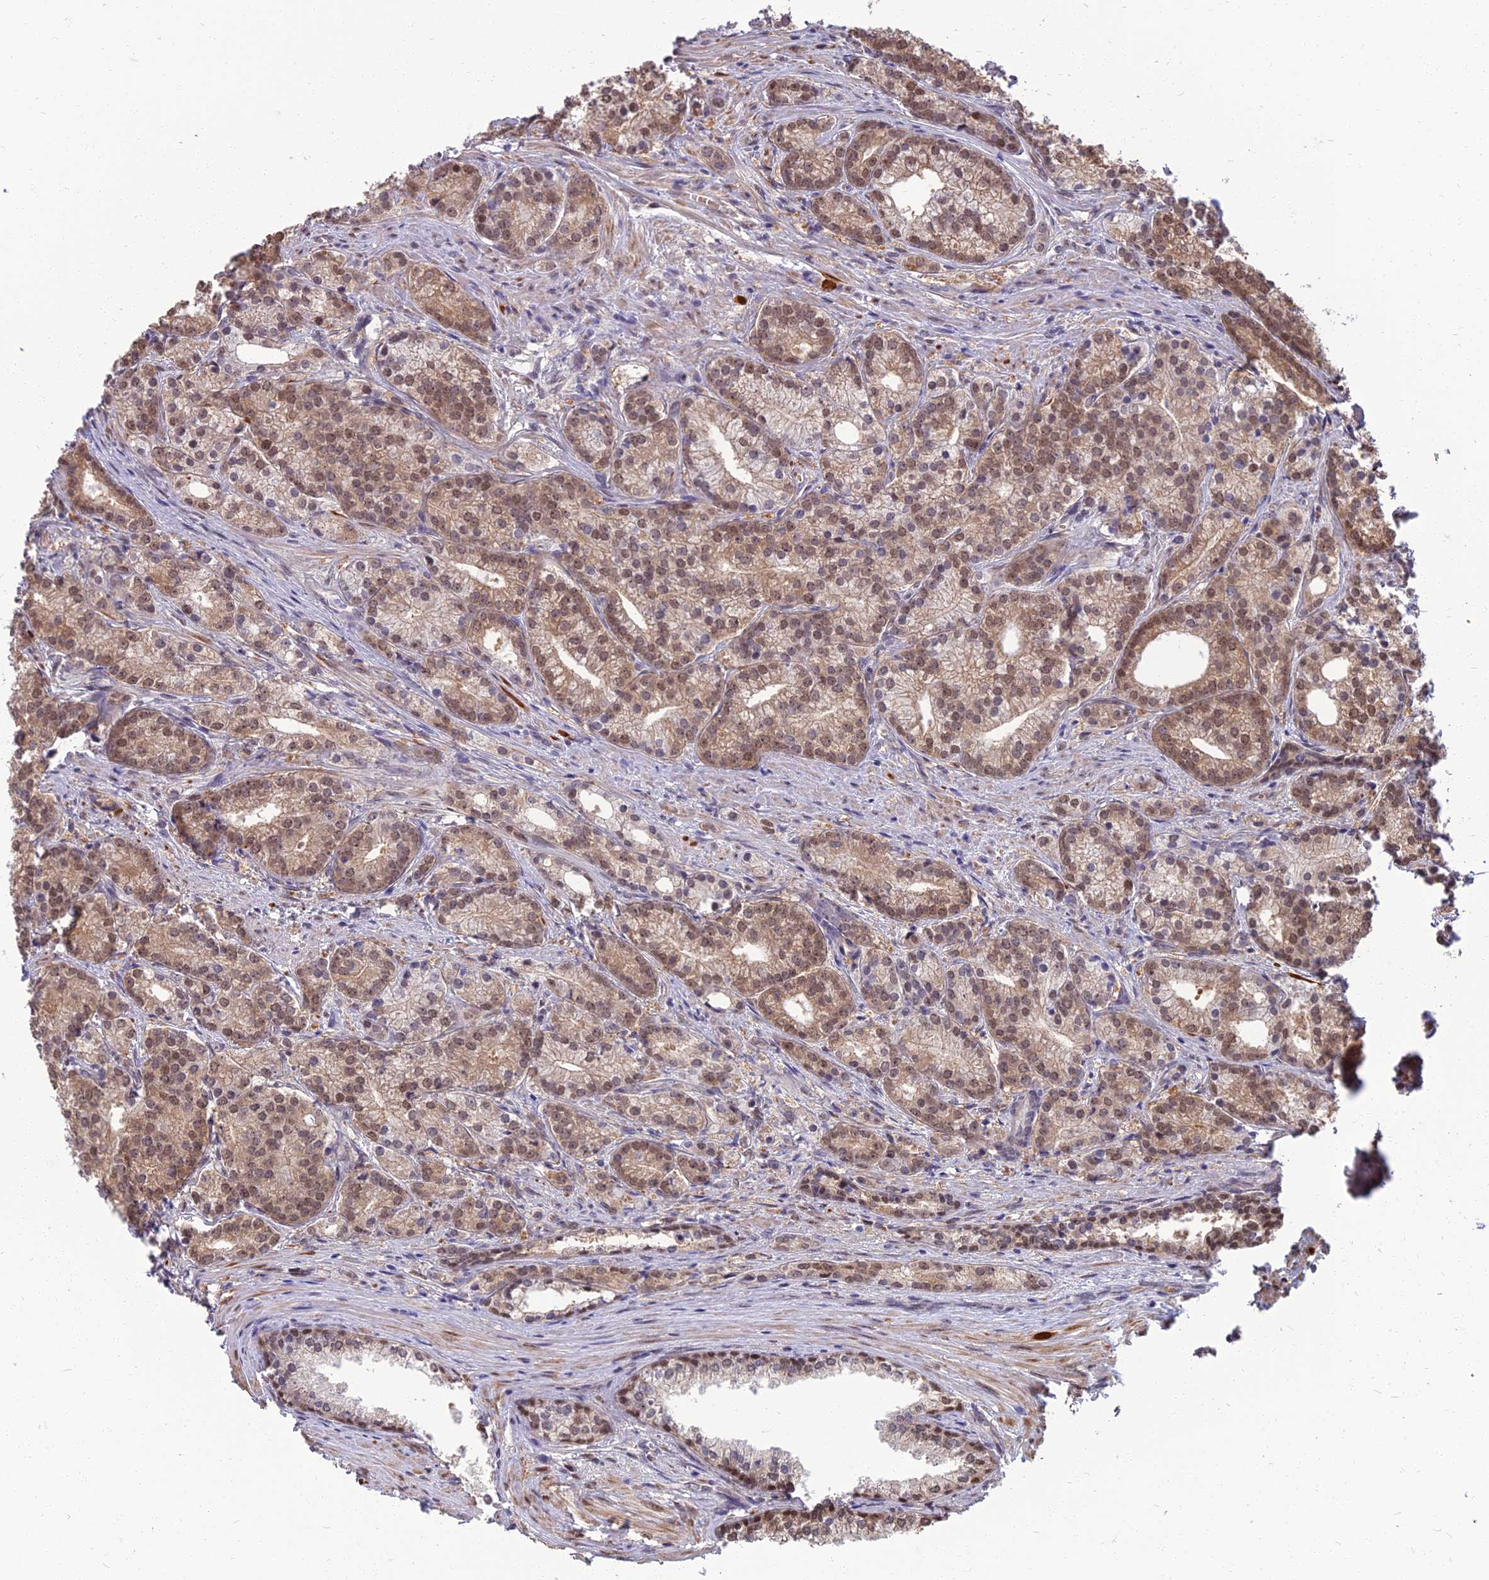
{"staining": {"intensity": "moderate", "quantity": ">75%", "location": "cytoplasmic/membranous,nuclear"}, "tissue": "prostate cancer", "cell_type": "Tumor cells", "image_type": "cancer", "snomed": [{"axis": "morphology", "description": "Adenocarcinoma, Low grade"}, {"axis": "topography", "description": "Prostate"}], "caption": "Prostate adenocarcinoma (low-grade) stained for a protein demonstrates moderate cytoplasmic/membranous and nuclear positivity in tumor cells.", "gene": "NR4A3", "patient": {"sex": "male", "age": 71}}